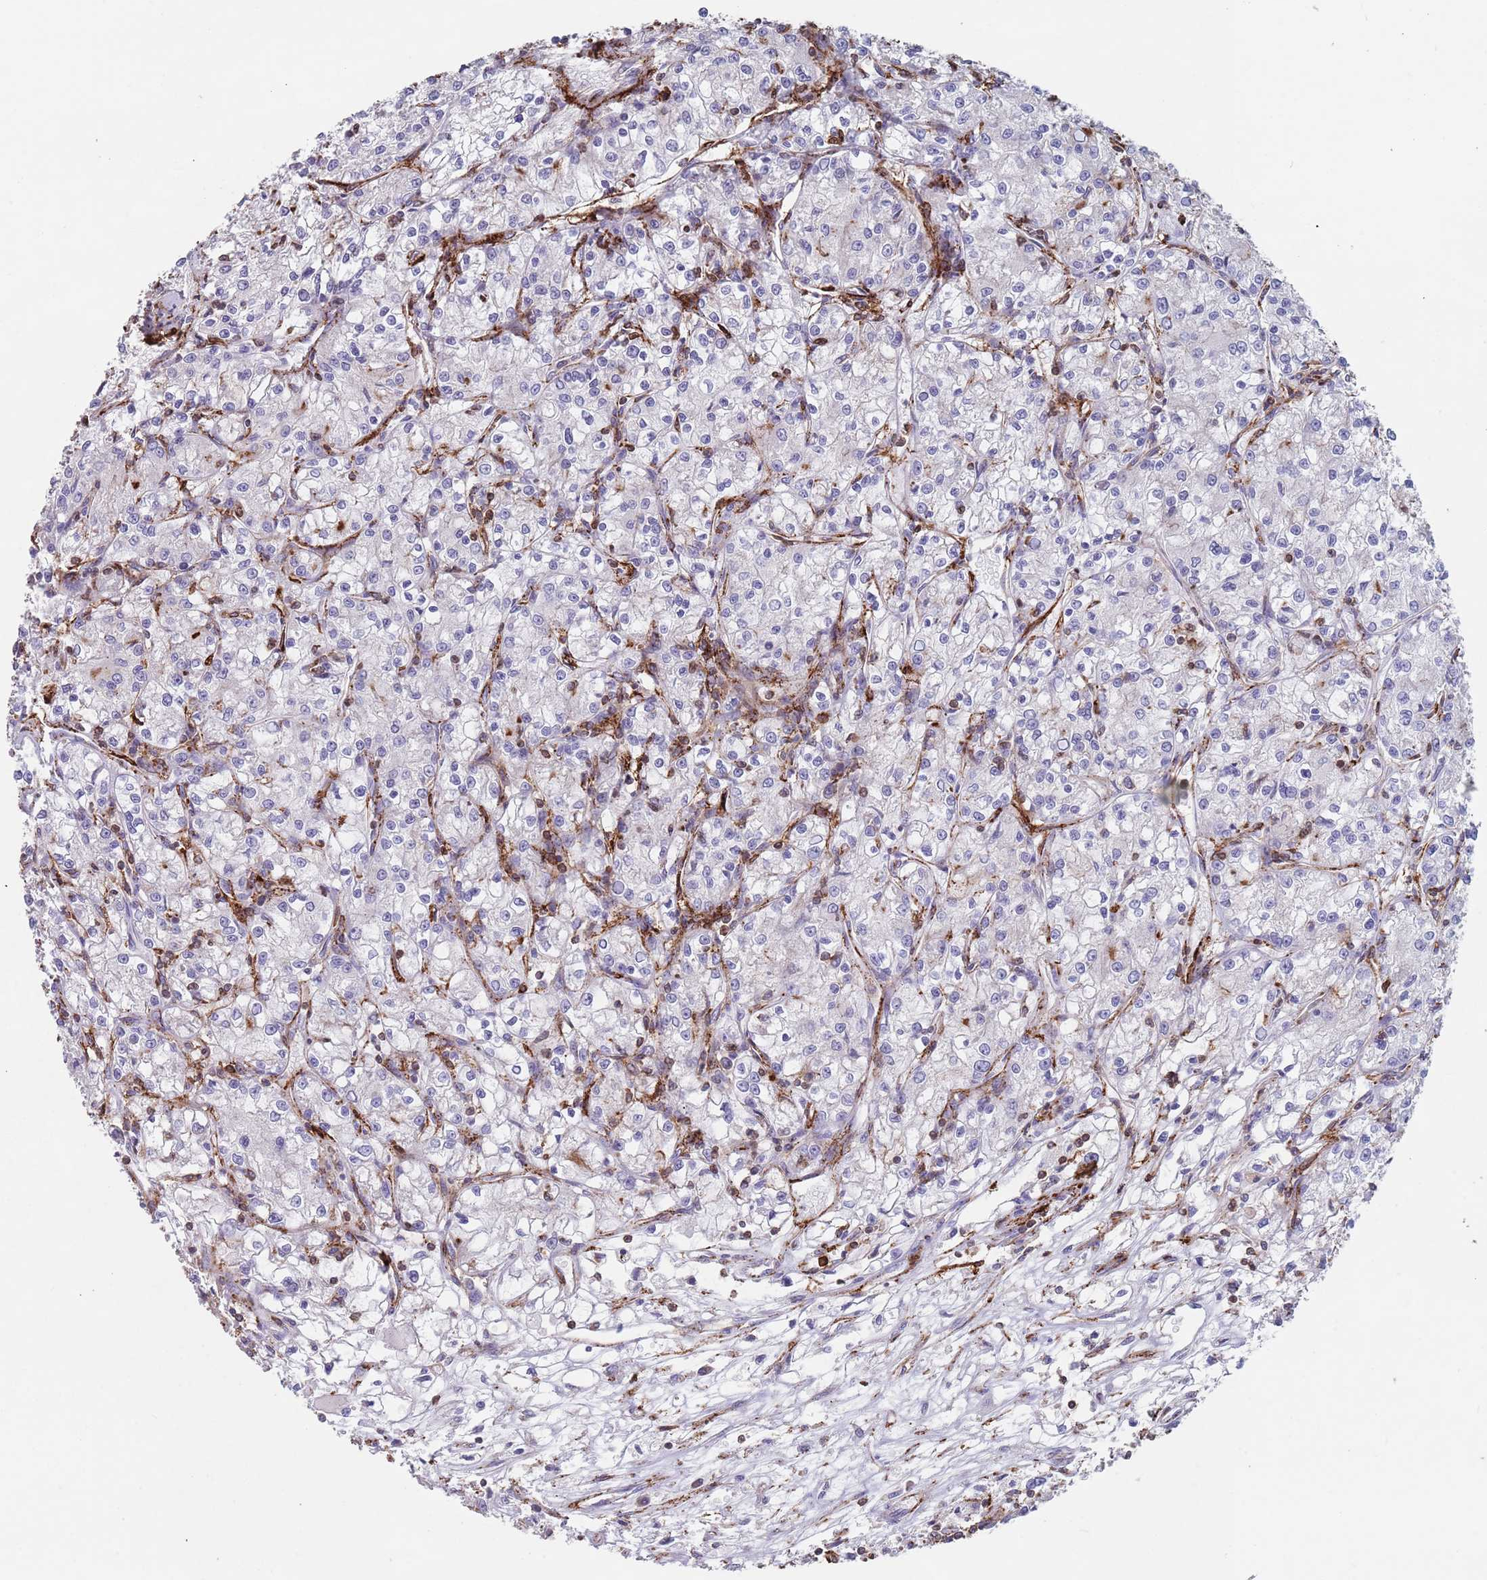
{"staining": {"intensity": "negative", "quantity": "none", "location": "none"}, "tissue": "renal cancer", "cell_type": "Tumor cells", "image_type": "cancer", "snomed": [{"axis": "morphology", "description": "Adenocarcinoma, NOS"}, {"axis": "topography", "description": "Kidney"}], "caption": "Tumor cells show no significant protein positivity in renal cancer. The staining was performed using DAB to visualize the protein expression in brown, while the nuclei were stained in blue with hematoxylin (Magnification: 20x).", "gene": "RNF144A", "patient": {"sex": "female", "age": 59}}